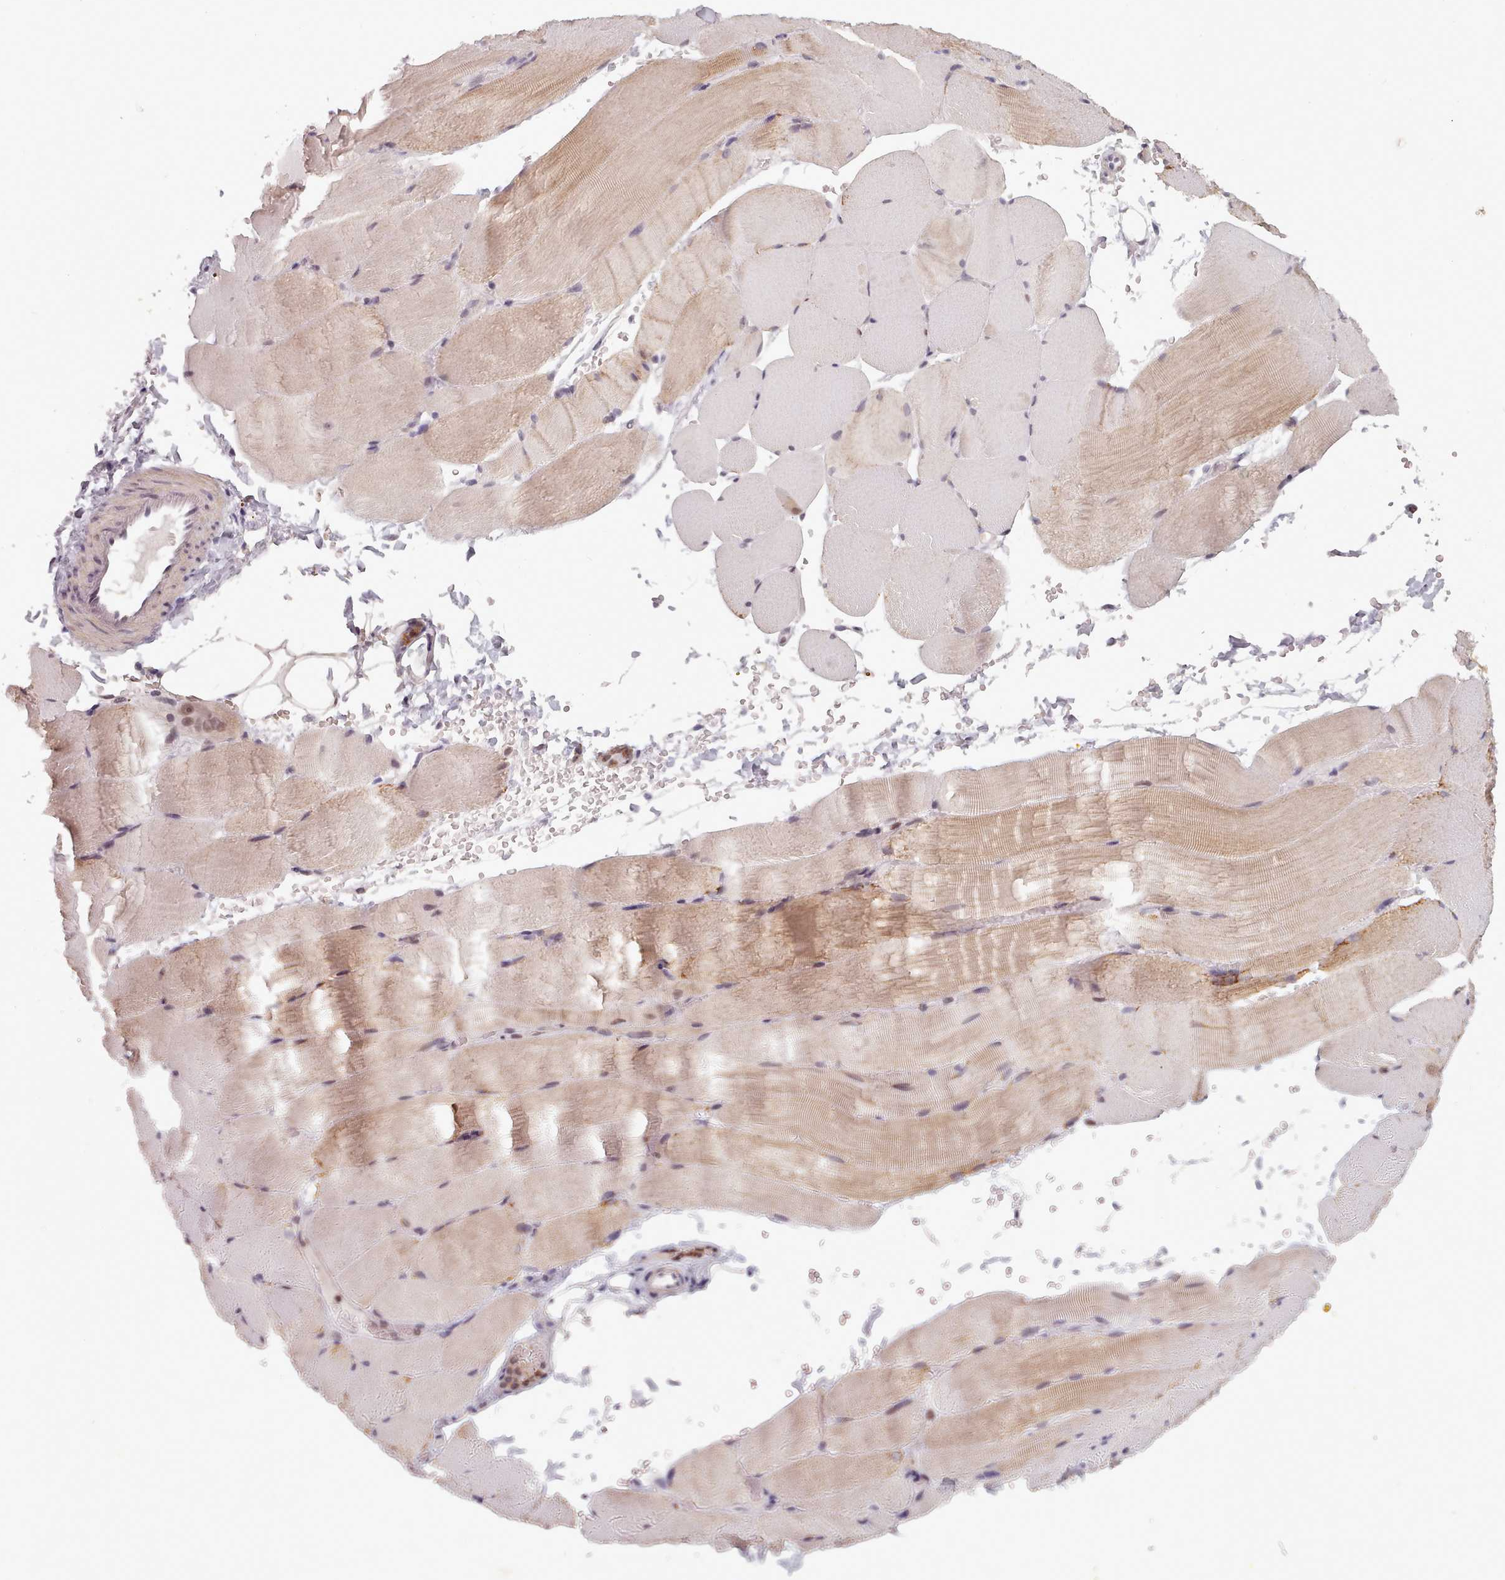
{"staining": {"intensity": "moderate", "quantity": "<25%", "location": "cytoplasmic/membranous"}, "tissue": "skeletal muscle", "cell_type": "Myocytes", "image_type": "normal", "snomed": [{"axis": "morphology", "description": "Normal tissue, NOS"}, {"axis": "topography", "description": "Skeletal muscle"}, {"axis": "topography", "description": "Parathyroid gland"}], "caption": "The image displays a brown stain indicating the presence of a protein in the cytoplasmic/membranous of myocytes in skeletal muscle. (brown staining indicates protein expression, while blue staining denotes nuclei).", "gene": "SRSF9", "patient": {"sex": "female", "age": 37}}